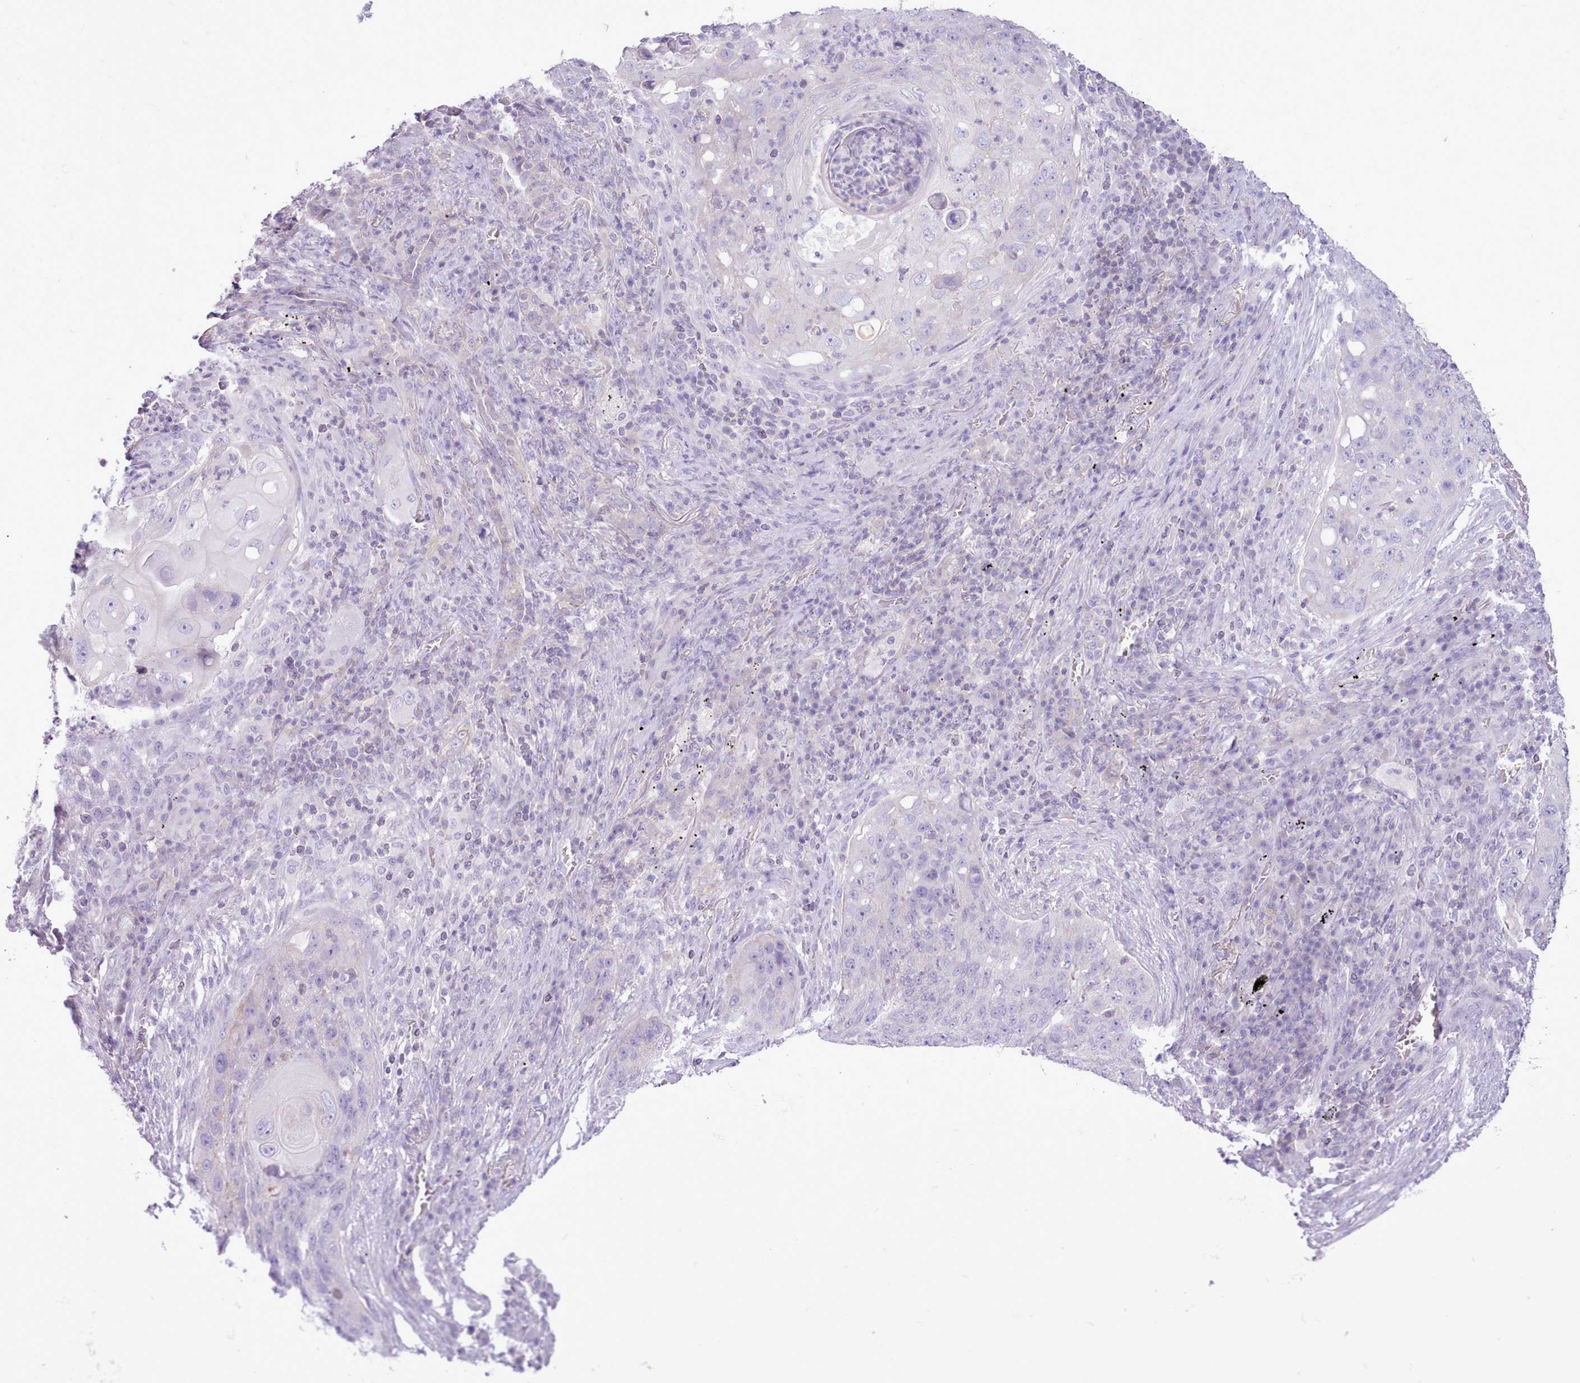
{"staining": {"intensity": "negative", "quantity": "none", "location": "none"}, "tissue": "lung cancer", "cell_type": "Tumor cells", "image_type": "cancer", "snomed": [{"axis": "morphology", "description": "Squamous cell carcinoma, NOS"}, {"axis": "topography", "description": "Lung"}], "caption": "Tumor cells show no significant protein positivity in lung cancer.", "gene": "MDFI", "patient": {"sex": "female", "age": 63}}